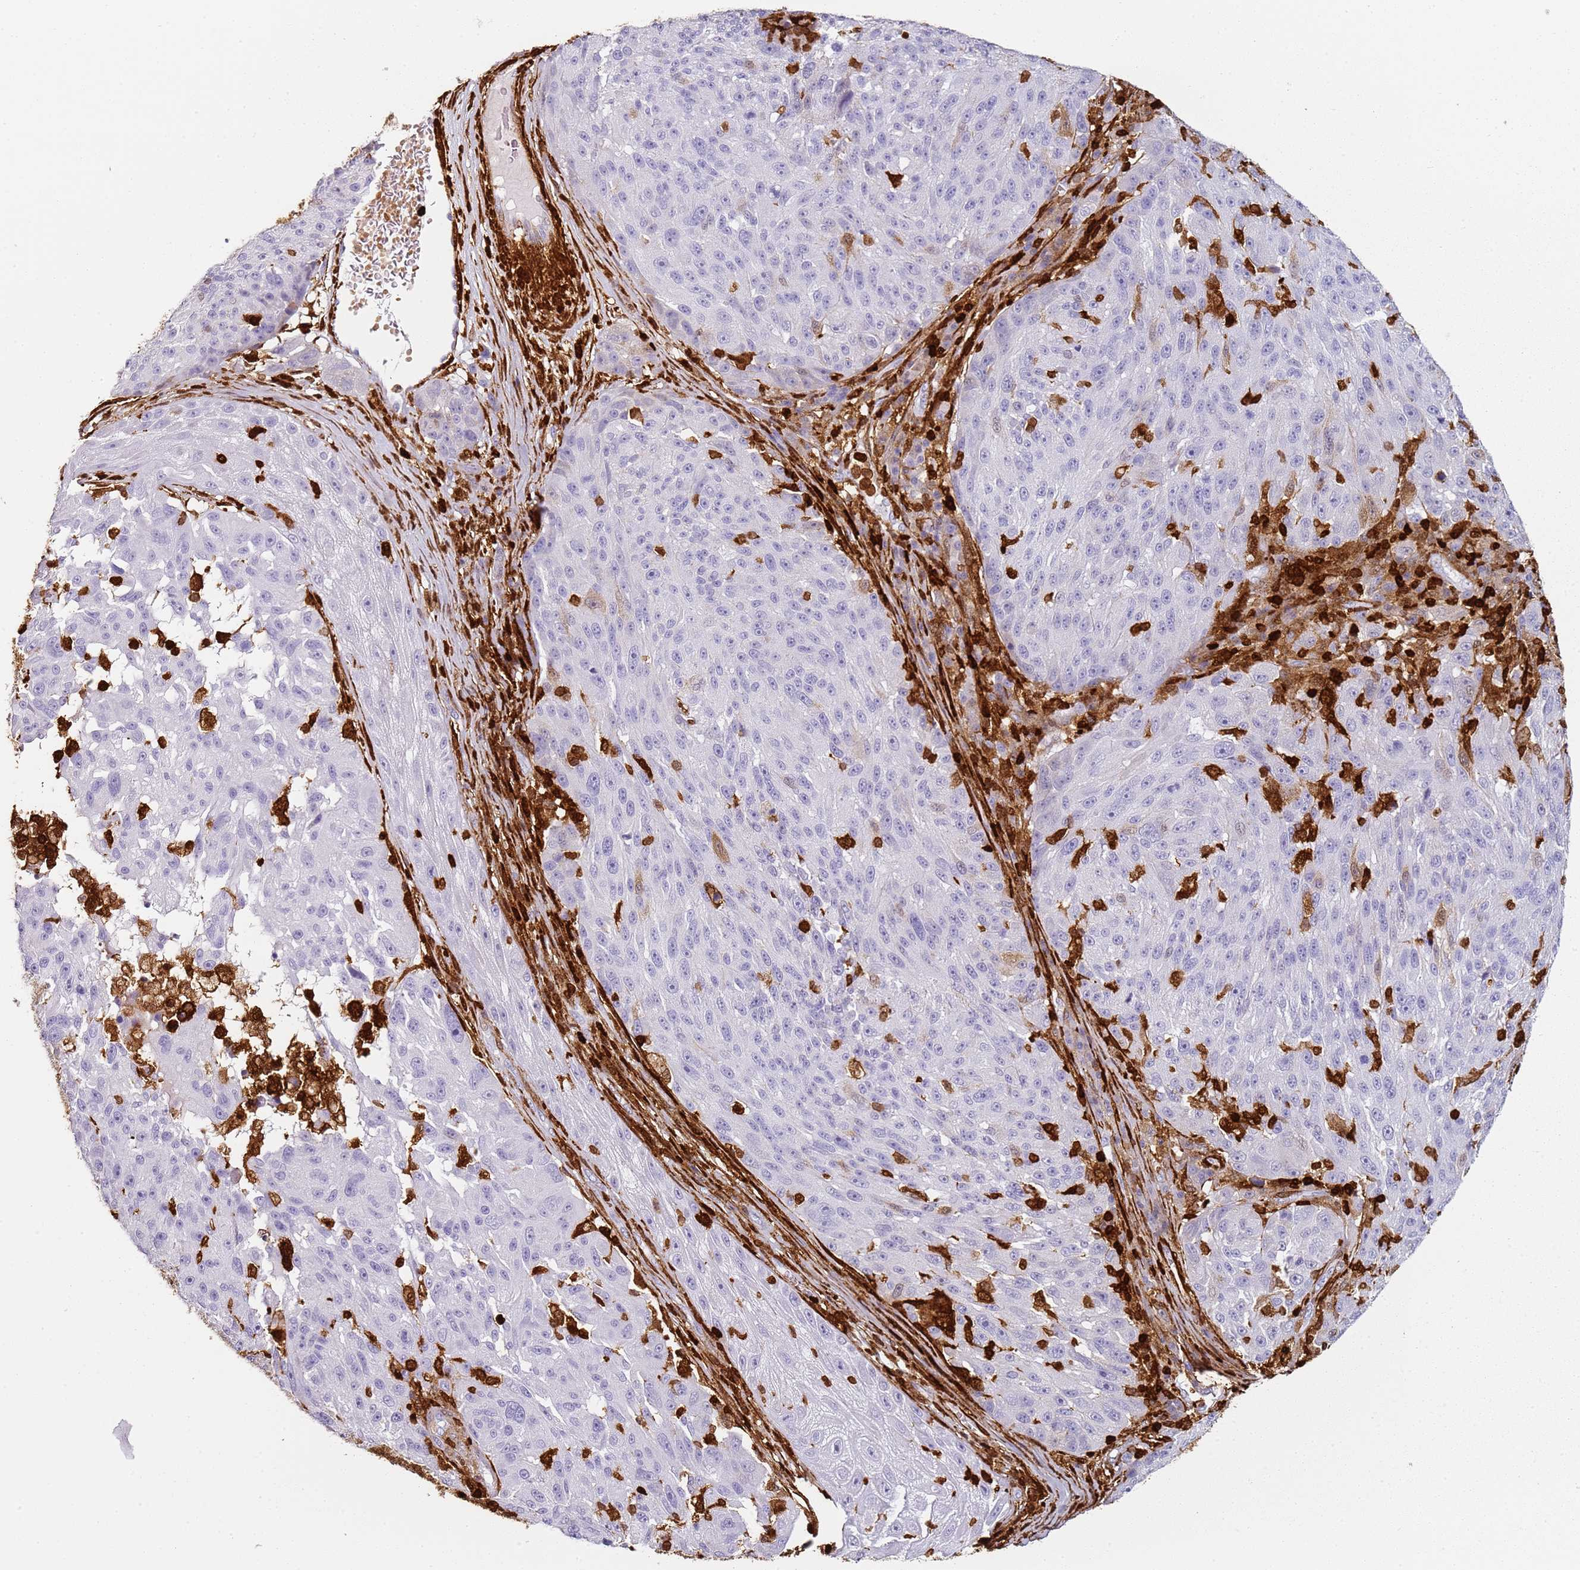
{"staining": {"intensity": "negative", "quantity": "none", "location": "none"}, "tissue": "melanoma", "cell_type": "Tumor cells", "image_type": "cancer", "snomed": [{"axis": "morphology", "description": "Malignant melanoma, NOS"}, {"axis": "topography", "description": "Skin"}], "caption": "There is no significant expression in tumor cells of melanoma.", "gene": "S100A4", "patient": {"sex": "male", "age": 53}}